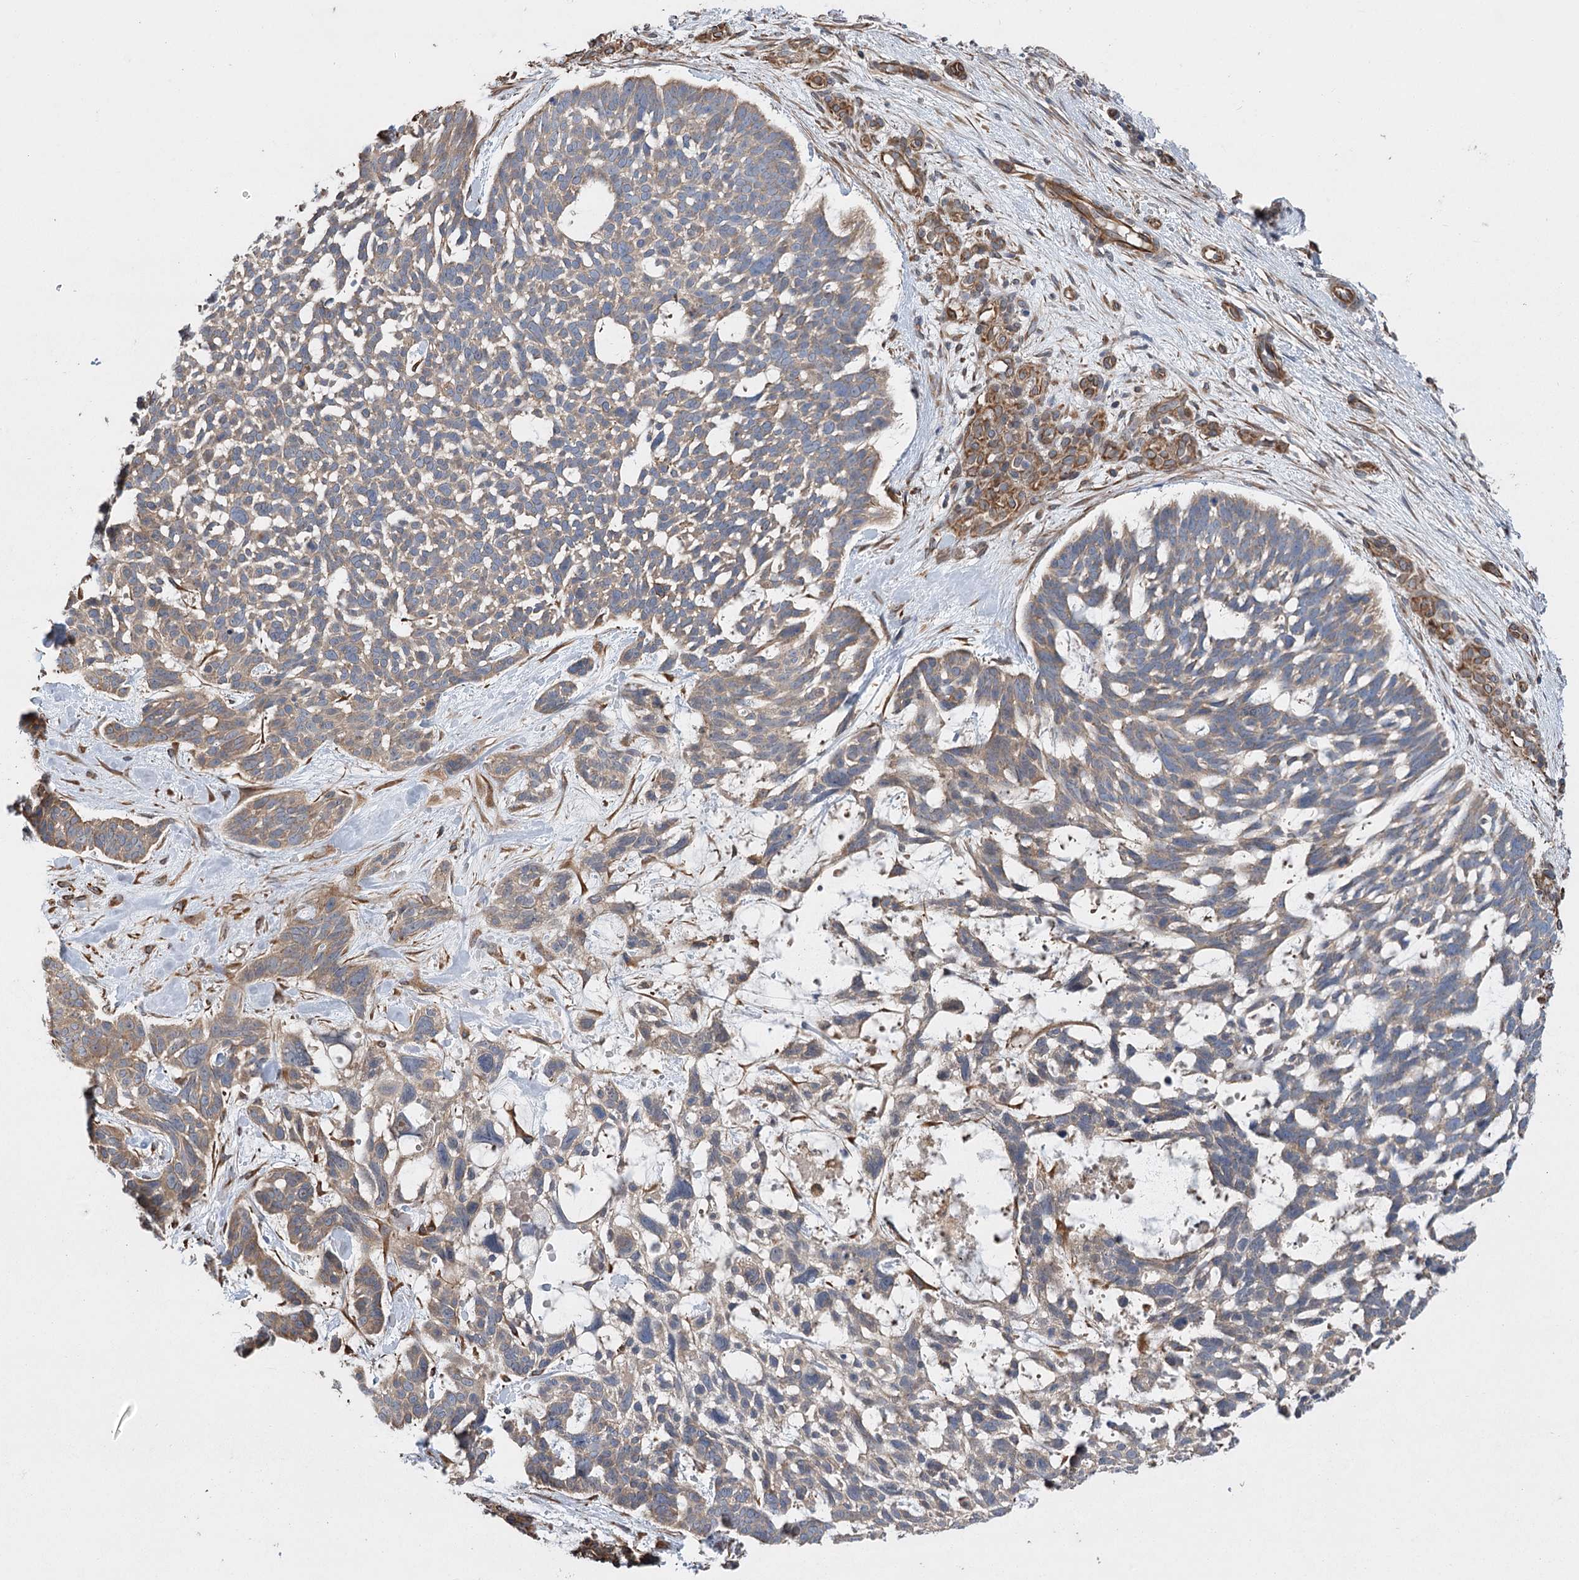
{"staining": {"intensity": "weak", "quantity": ">75%", "location": "cytoplasmic/membranous"}, "tissue": "skin cancer", "cell_type": "Tumor cells", "image_type": "cancer", "snomed": [{"axis": "morphology", "description": "Basal cell carcinoma"}, {"axis": "topography", "description": "Skin"}], "caption": "A high-resolution histopathology image shows immunohistochemistry (IHC) staining of skin cancer (basal cell carcinoma), which shows weak cytoplasmic/membranous expression in approximately >75% of tumor cells. Nuclei are stained in blue.", "gene": "RWDD4", "patient": {"sex": "male", "age": 88}}